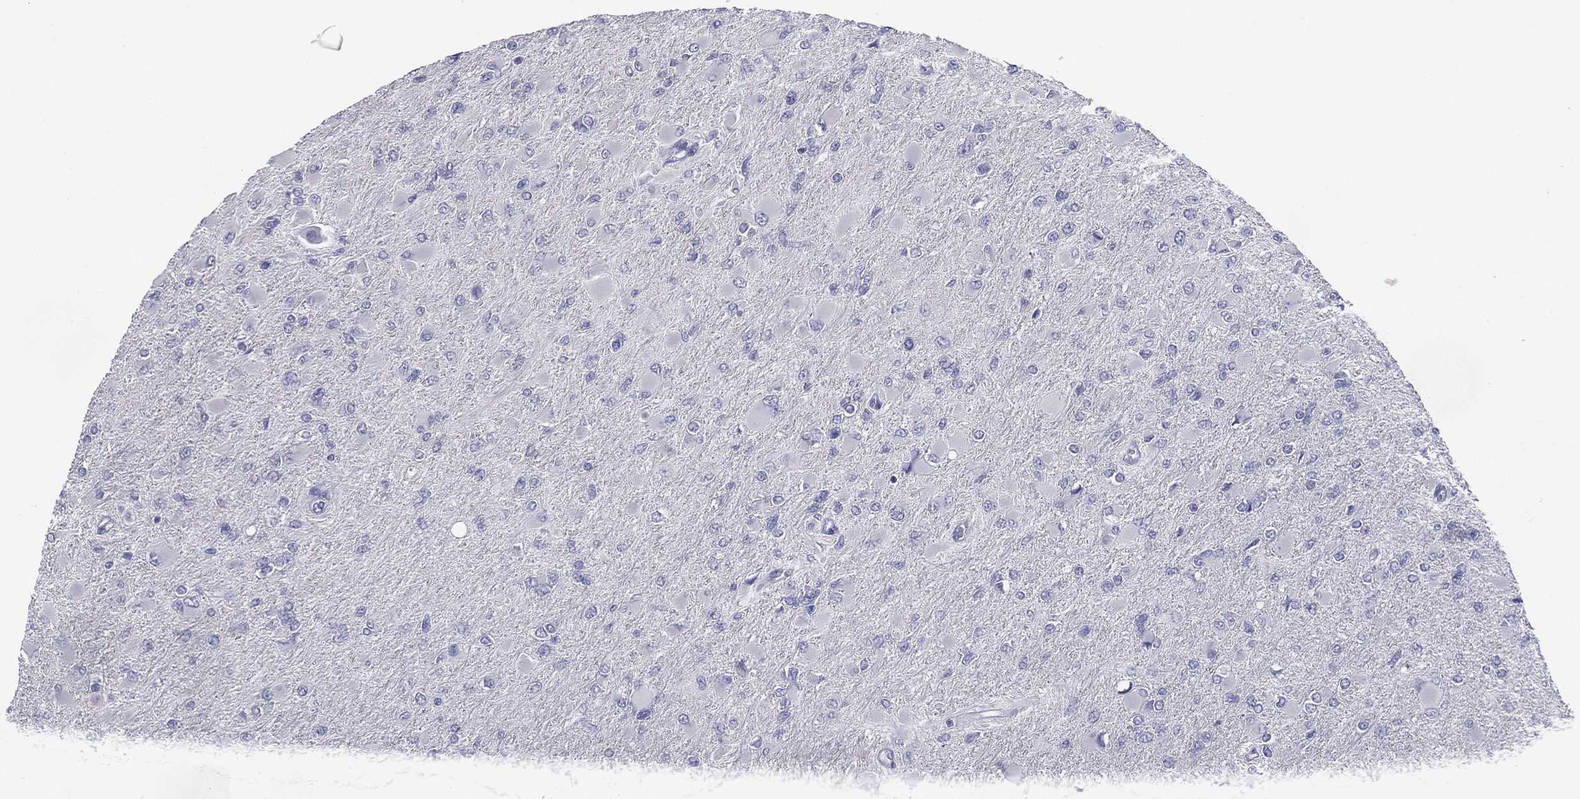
{"staining": {"intensity": "negative", "quantity": "none", "location": "none"}, "tissue": "glioma", "cell_type": "Tumor cells", "image_type": "cancer", "snomed": [{"axis": "morphology", "description": "Glioma, malignant, High grade"}, {"axis": "topography", "description": "Cerebral cortex"}], "caption": "Tumor cells show no significant expression in glioma.", "gene": "KIF2C", "patient": {"sex": "female", "age": 36}}